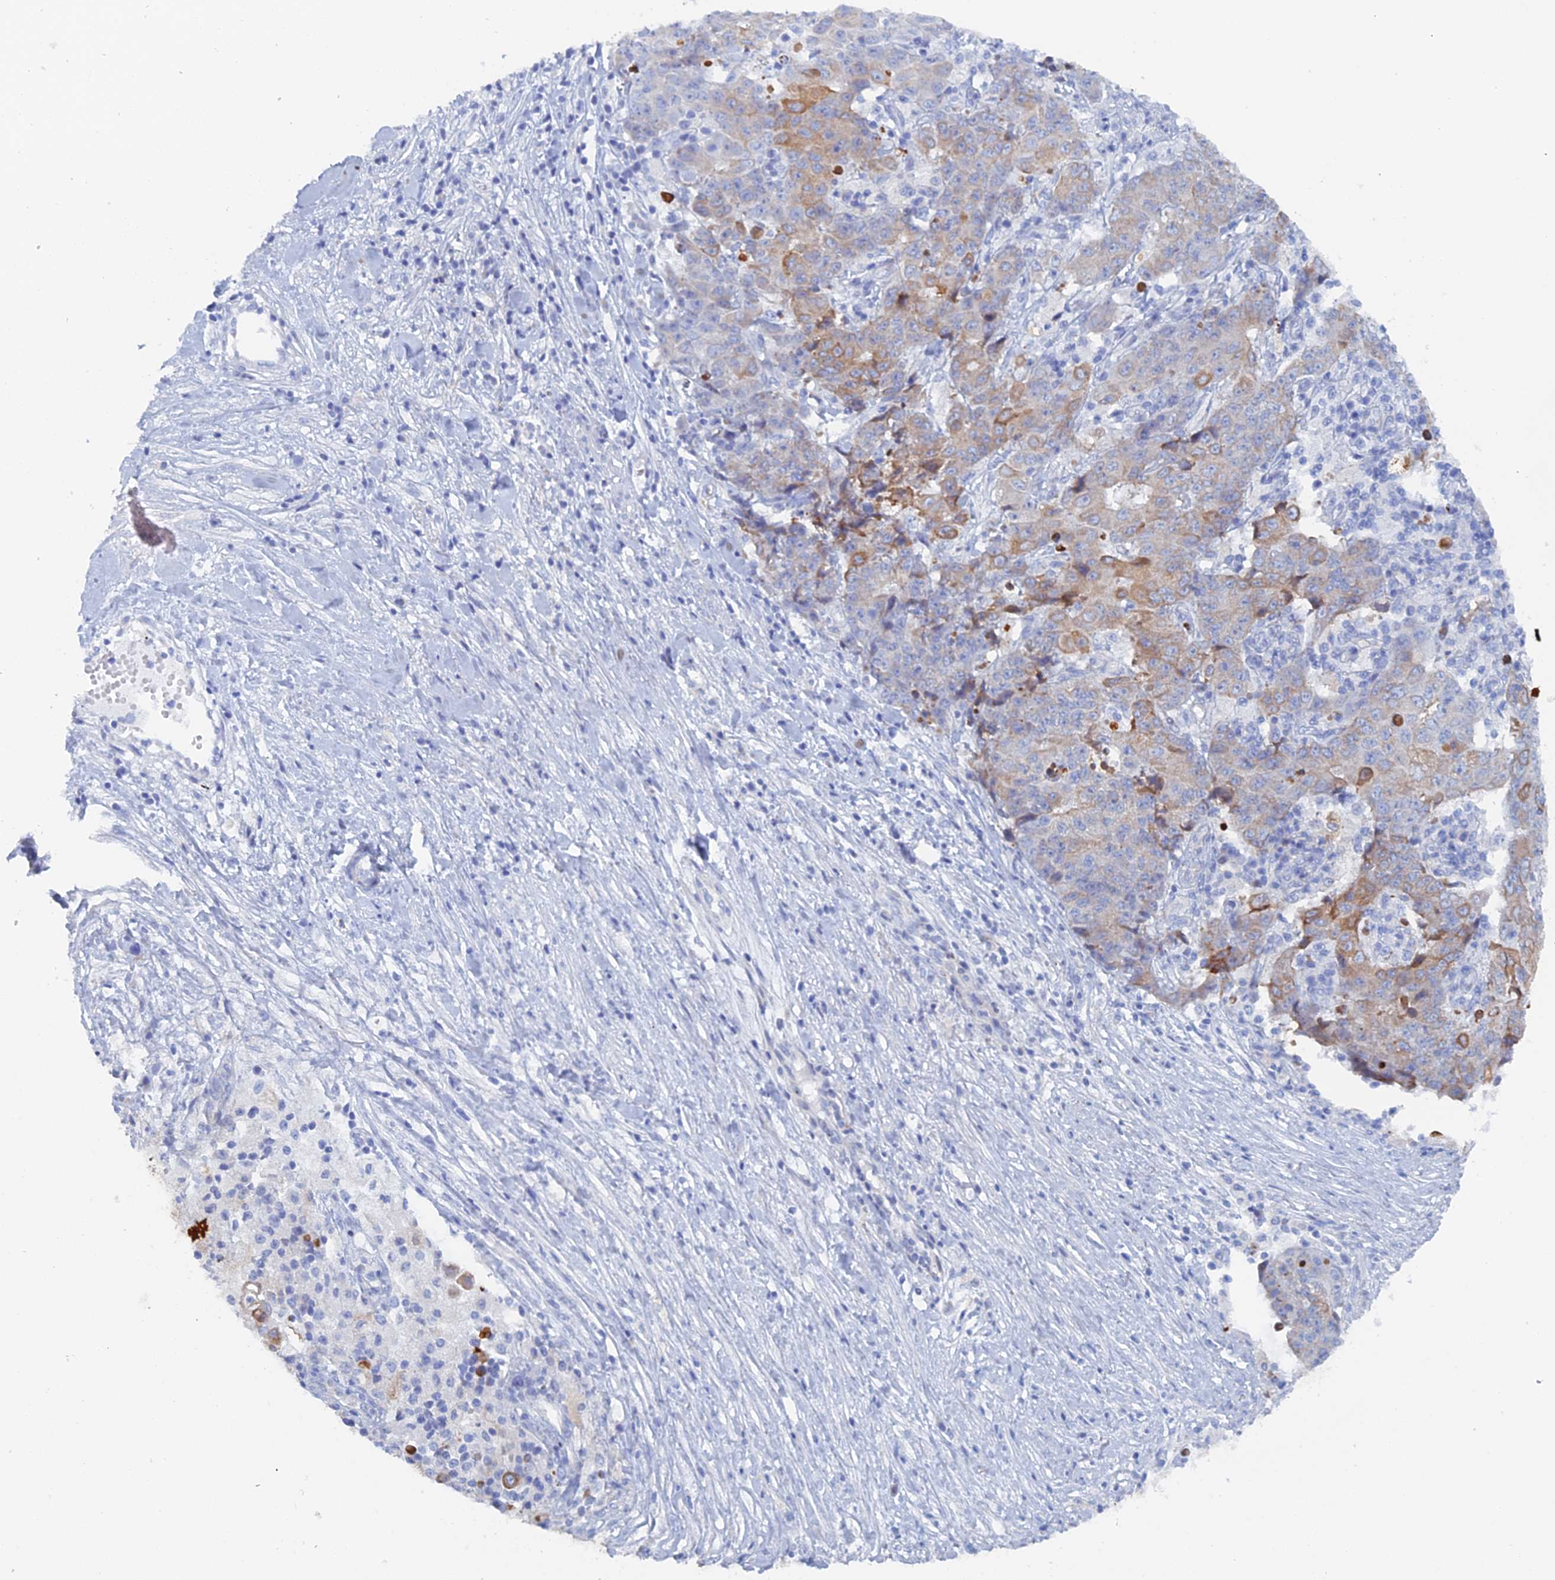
{"staining": {"intensity": "weak", "quantity": "25%-75%", "location": "cytoplasmic/membranous"}, "tissue": "ovarian cancer", "cell_type": "Tumor cells", "image_type": "cancer", "snomed": [{"axis": "morphology", "description": "Carcinoma, endometroid"}, {"axis": "topography", "description": "Ovary"}], "caption": "This photomicrograph exhibits immunohistochemistry (IHC) staining of human ovarian cancer (endometroid carcinoma), with low weak cytoplasmic/membranous staining in approximately 25%-75% of tumor cells.", "gene": "COG7", "patient": {"sex": "female", "age": 42}}